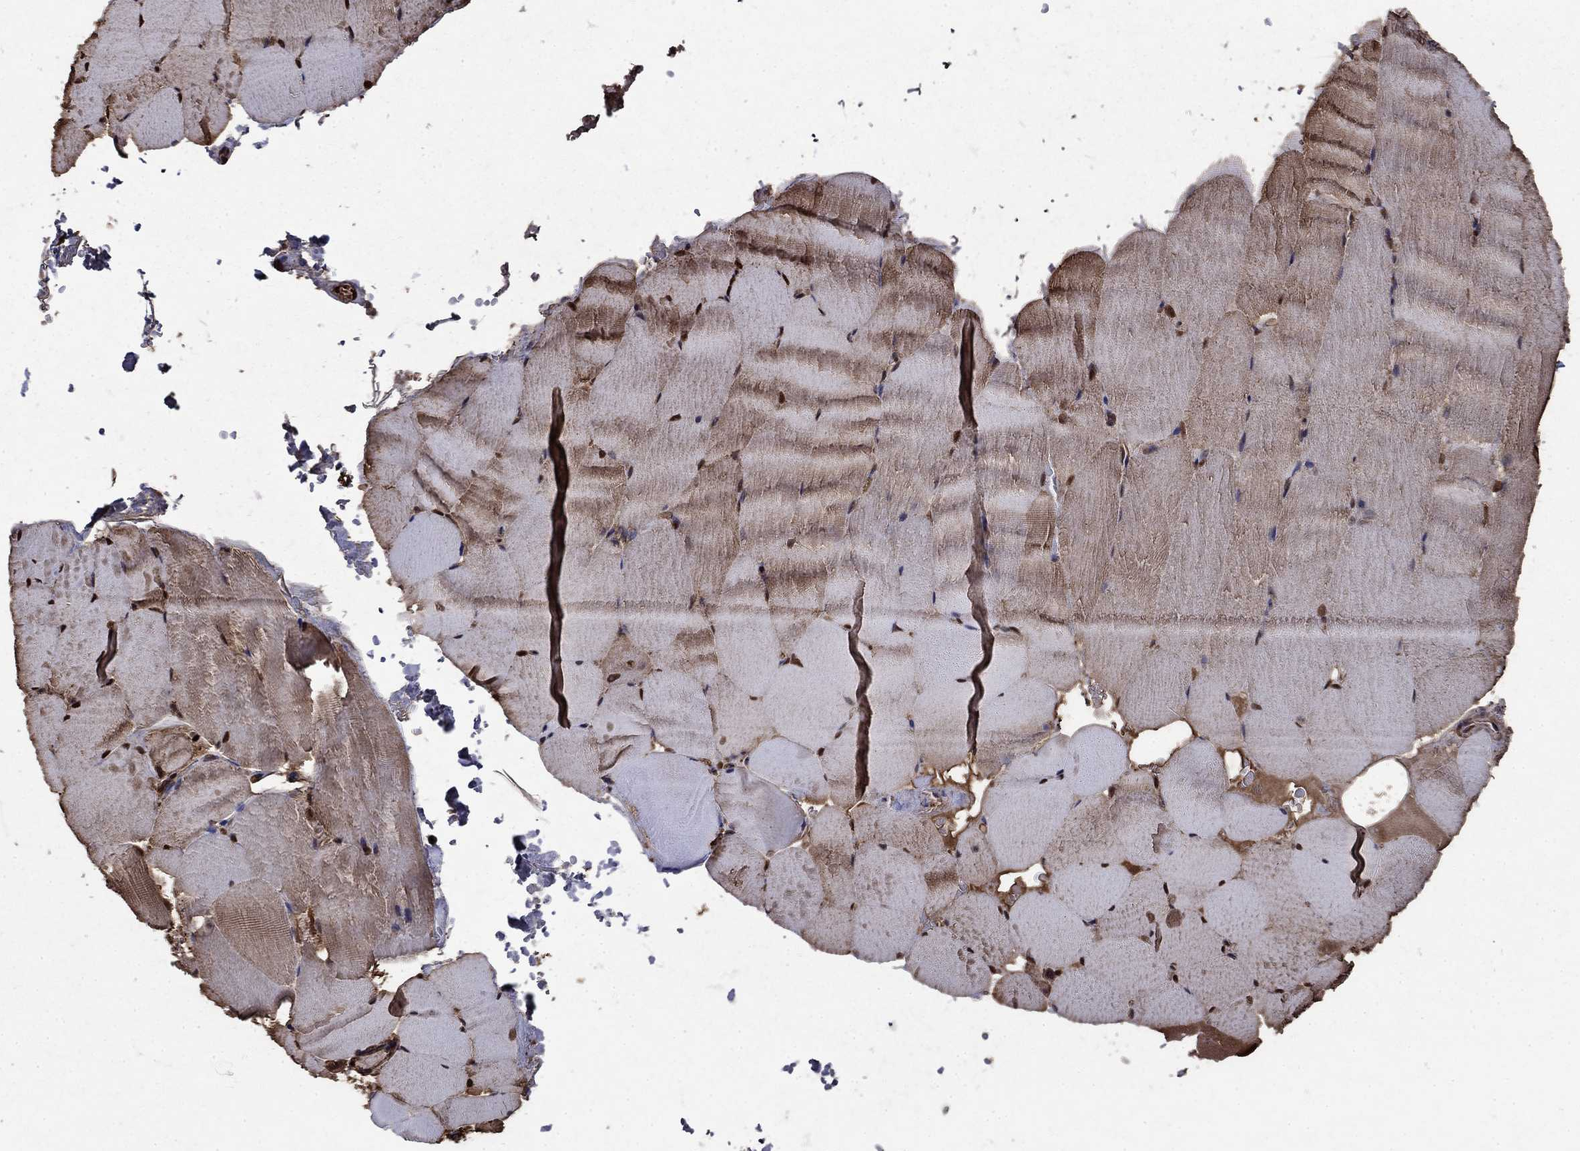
{"staining": {"intensity": "moderate", "quantity": "<25%", "location": "cytoplasmic/membranous,nuclear"}, "tissue": "skeletal muscle", "cell_type": "Myocytes", "image_type": "normal", "snomed": [{"axis": "morphology", "description": "Normal tissue, NOS"}, {"axis": "topography", "description": "Skeletal muscle"}], "caption": "This photomicrograph shows benign skeletal muscle stained with immunohistochemistry to label a protein in brown. The cytoplasmic/membranous,nuclear of myocytes show moderate positivity for the protein. Nuclei are counter-stained blue.", "gene": "GAPDH", "patient": {"sex": "female", "age": 37}}